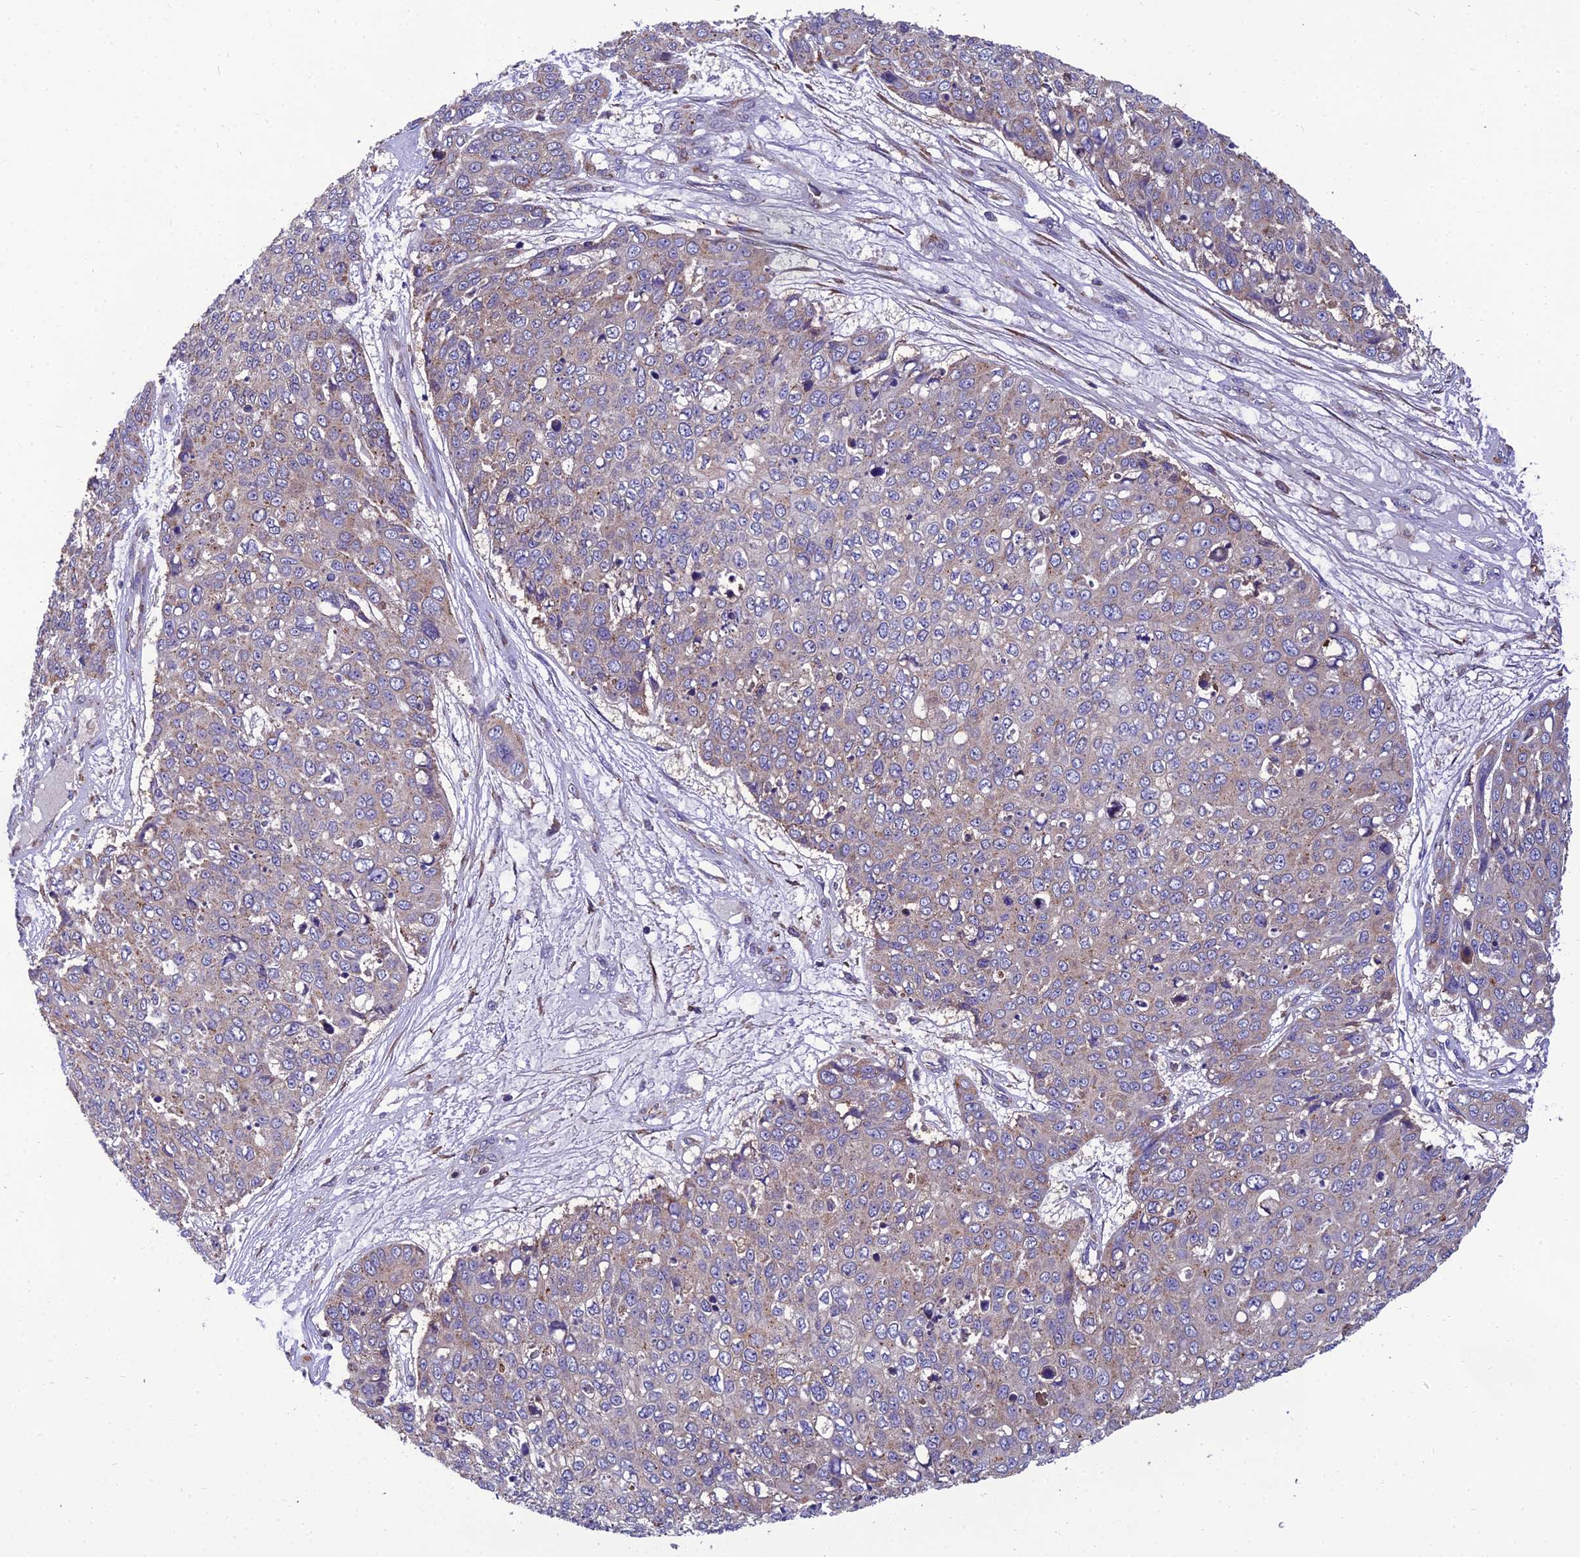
{"staining": {"intensity": "weak", "quantity": "<25%", "location": "cytoplasmic/membranous"}, "tissue": "skin cancer", "cell_type": "Tumor cells", "image_type": "cancer", "snomed": [{"axis": "morphology", "description": "Squamous cell carcinoma, NOS"}, {"axis": "topography", "description": "Skin"}], "caption": "Immunohistochemistry (IHC) image of human squamous cell carcinoma (skin) stained for a protein (brown), which shows no expression in tumor cells.", "gene": "UMAD1", "patient": {"sex": "male", "age": 71}}